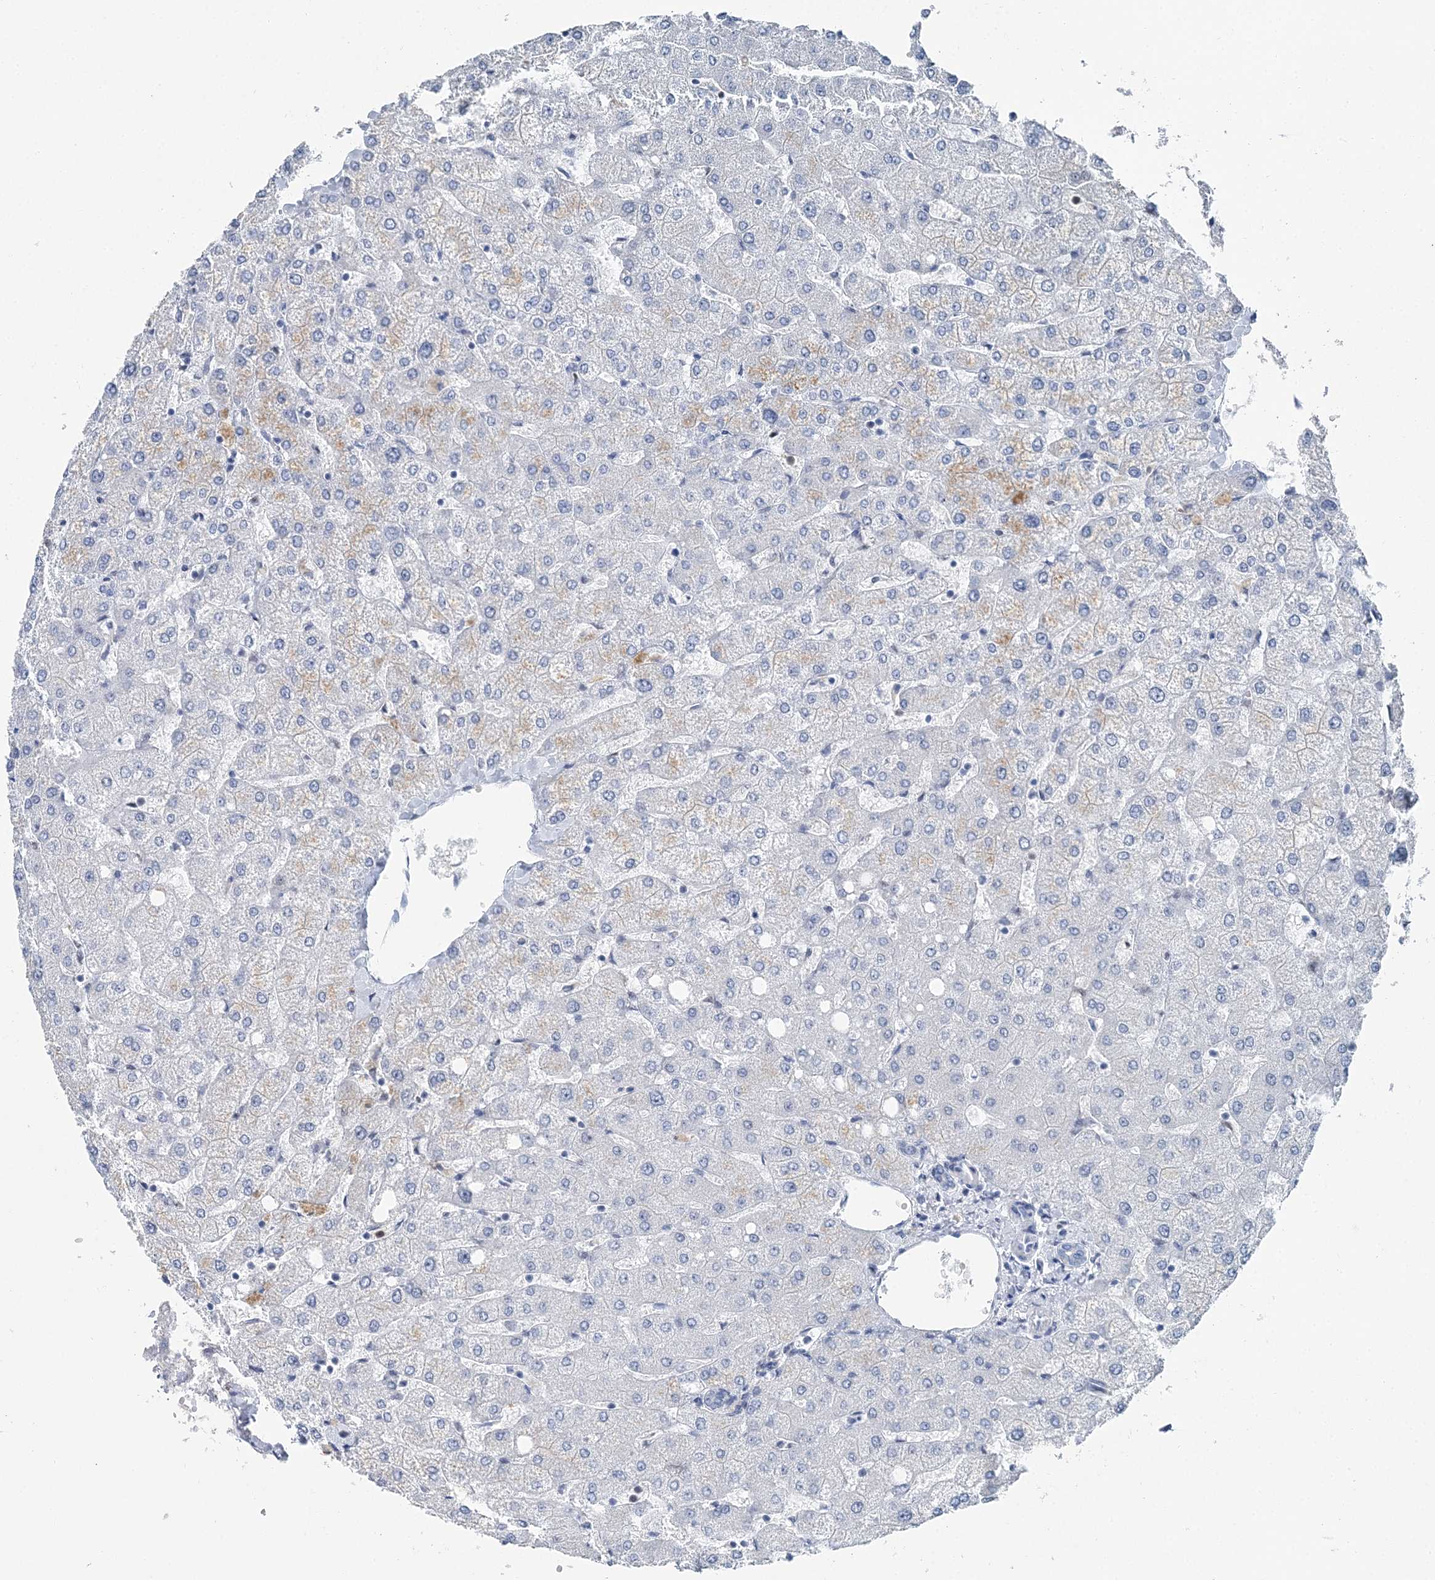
{"staining": {"intensity": "negative", "quantity": "none", "location": "none"}, "tissue": "liver", "cell_type": "Cholangiocytes", "image_type": "normal", "snomed": [{"axis": "morphology", "description": "Normal tissue, NOS"}, {"axis": "topography", "description": "Liver"}], "caption": "DAB (3,3'-diaminobenzidine) immunohistochemical staining of normal liver exhibits no significant positivity in cholangiocytes.", "gene": "HAT1", "patient": {"sex": "female", "age": 54}}